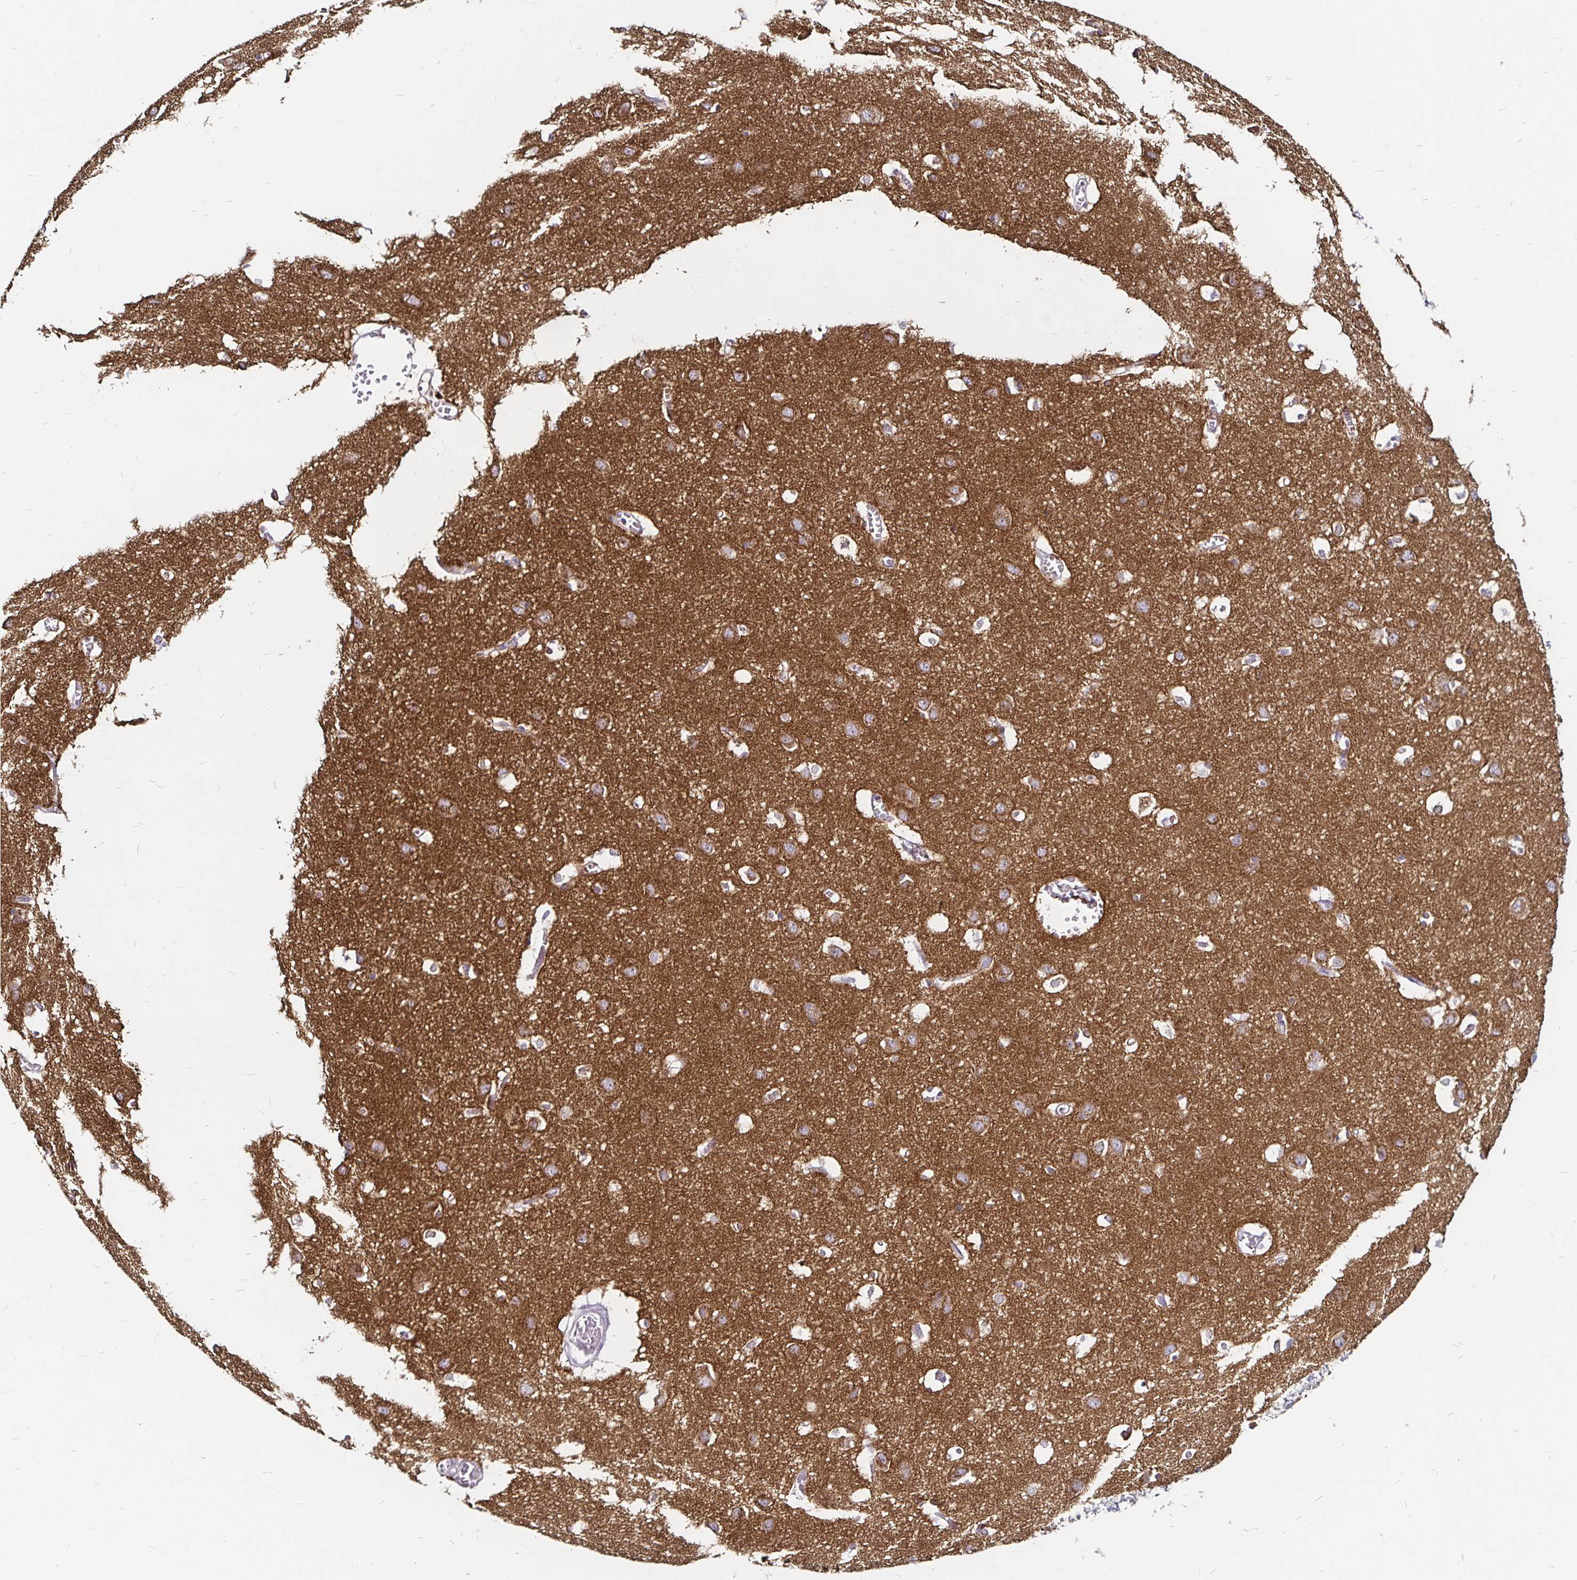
{"staining": {"intensity": "weak", "quantity": ">75%", "location": "cytoplasmic/membranous"}, "tissue": "cerebral cortex", "cell_type": "Endothelial cells", "image_type": "normal", "snomed": [{"axis": "morphology", "description": "Normal tissue, NOS"}, {"axis": "topography", "description": "Cerebral cortex"}], "caption": "An immunohistochemistry micrograph of normal tissue is shown. Protein staining in brown highlights weak cytoplasmic/membranous positivity in cerebral cortex within endothelial cells. Nuclei are stained in blue.", "gene": "FAIM2", "patient": {"sex": "male", "age": 70}}